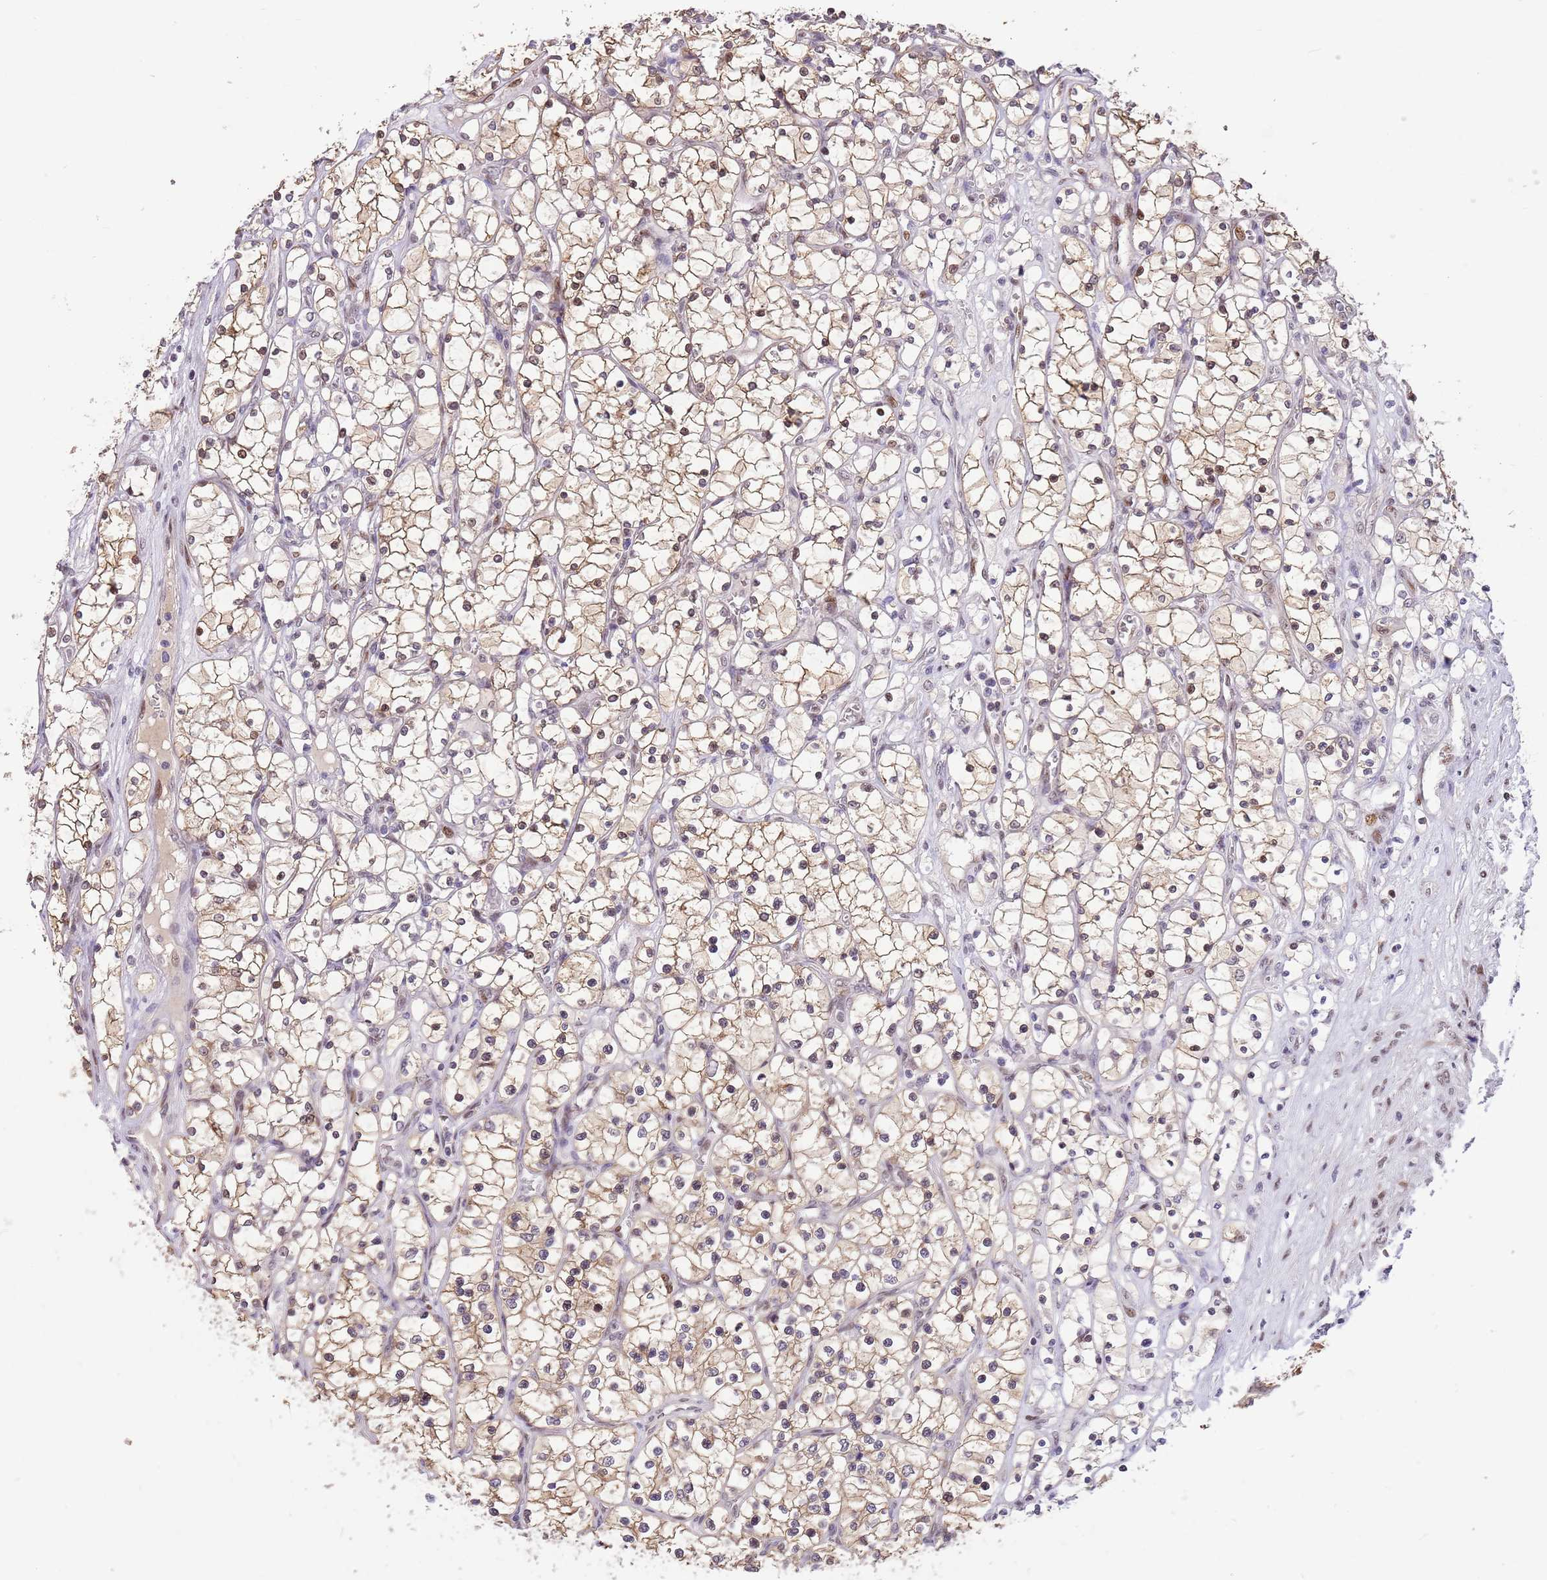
{"staining": {"intensity": "weak", "quantity": "25%-75%", "location": "cytoplasmic/membranous,nuclear"}, "tissue": "renal cancer", "cell_type": "Tumor cells", "image_type": "cancer", "snomed": [{"axis": "morphology", "description": "Adenocarcinoma, NOS"}, {"axis": "topography", "description": "Kidney"}], "caption": "Immunohistochemistry (IHC) of human renal cancer reveals low levels of weak cytoplasmic/membranous and nuclear staining in approximately 25%-75% of tumor cells.", "gene": "RFK", "patient": {"sex": "female", "age": 69}}